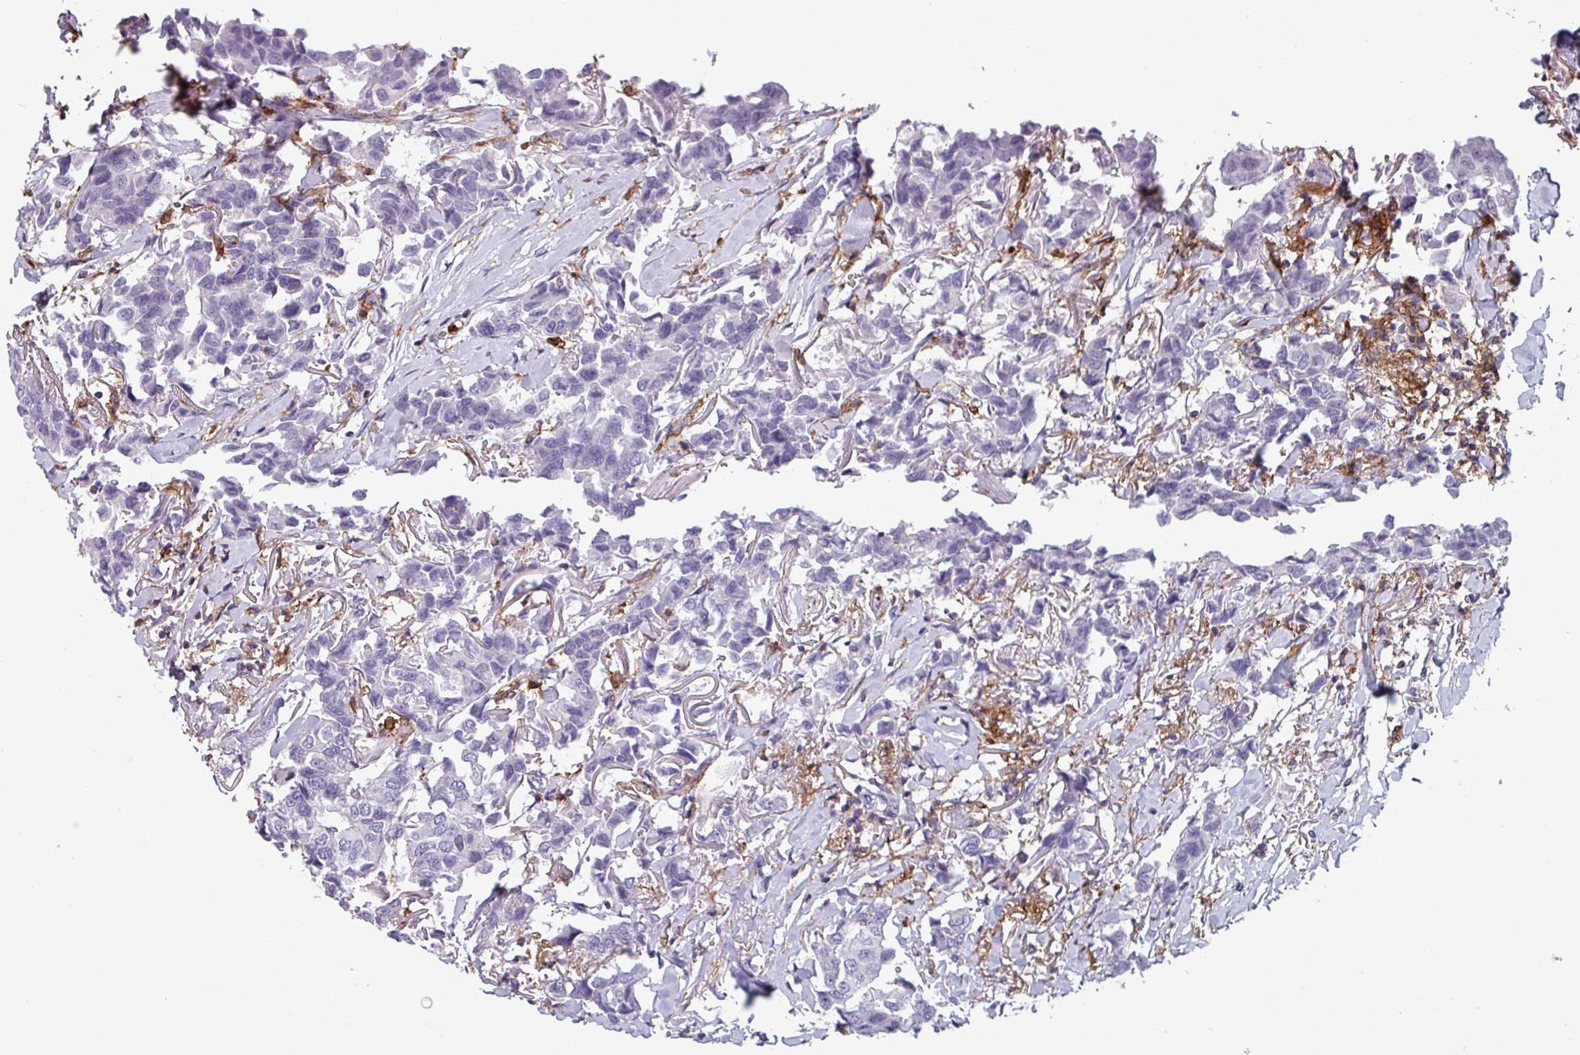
{"staining": {"intensity": "negative", "quantity": "none", "location": "none"}, "tissue": "breast cancer", "cell_type": "Tumor cells", "image_type": "cancer", "snomed": [{"axis": "morphology", "description": "Duct carcinoma"}, {"axis": "topography", "description": "Breast"}], "caption": "Immunohistochemical staining of breast infiltrating ductal carcinoma demonstrates no significant positivity in tumor cells.", "gene": "EXOSC5", "patient": {"sex": "female", "age": 80}}